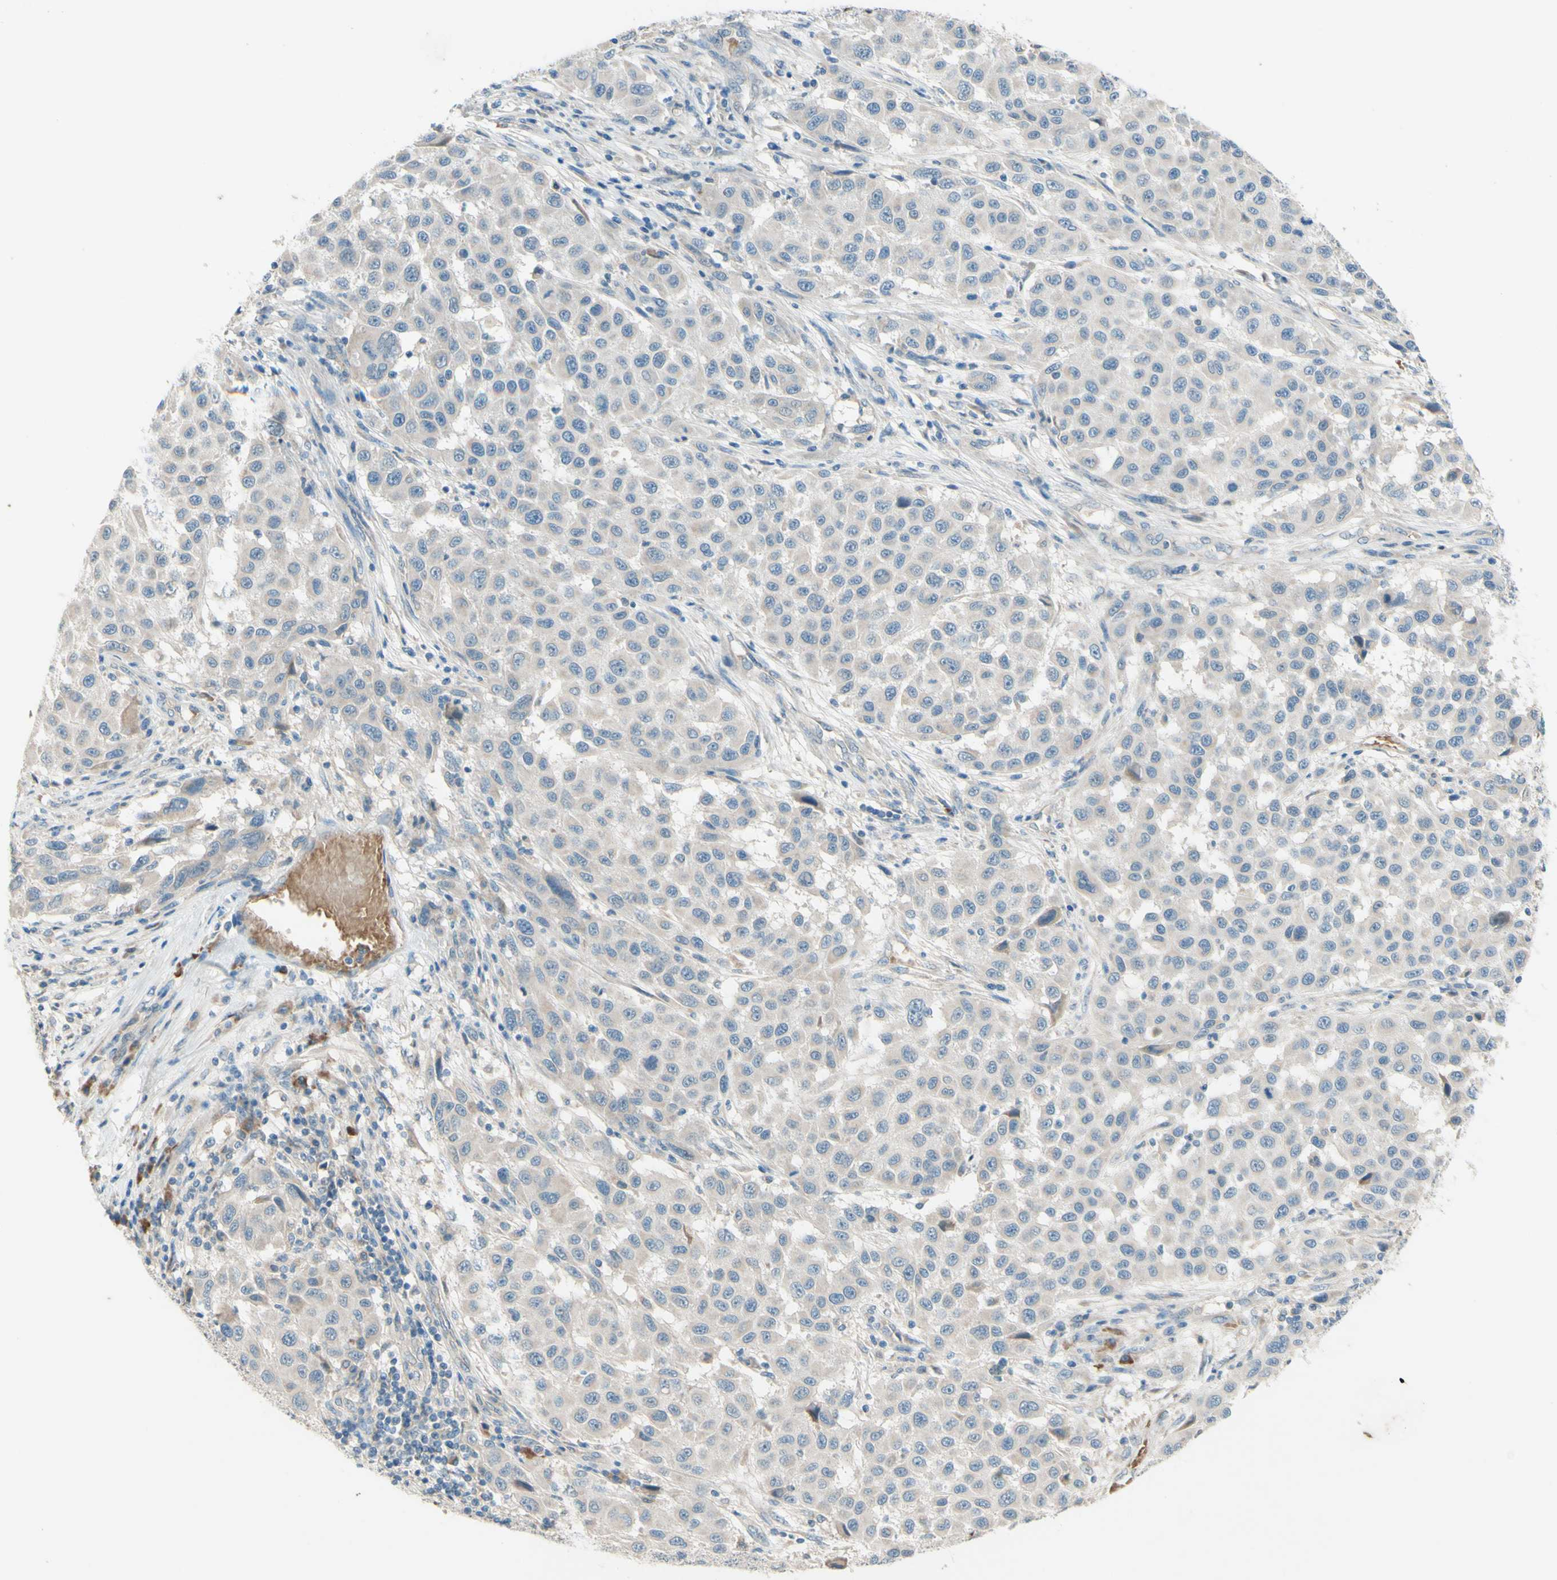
{"staining": {"intensity": "negative", "quantity": "none", "location": "none"}, "tissue": "melanoma", "cell_type": "Tumor cells", "image_type": "cancer", "snomed": [{"axis": "morphology", "description": "Malignant melanoma, Metastatic site"}, {"axis": "topography", "description": "Lymph node"}], "caption": "This histopathology image is of melanoma stained with immunohistochemistry (IHC) to label a protein in brown with the nuclei are counter-stained blue. There is no expression in tumor cells.", "gene": "IL2", "patient": {"sex": "male", "age": 61}}